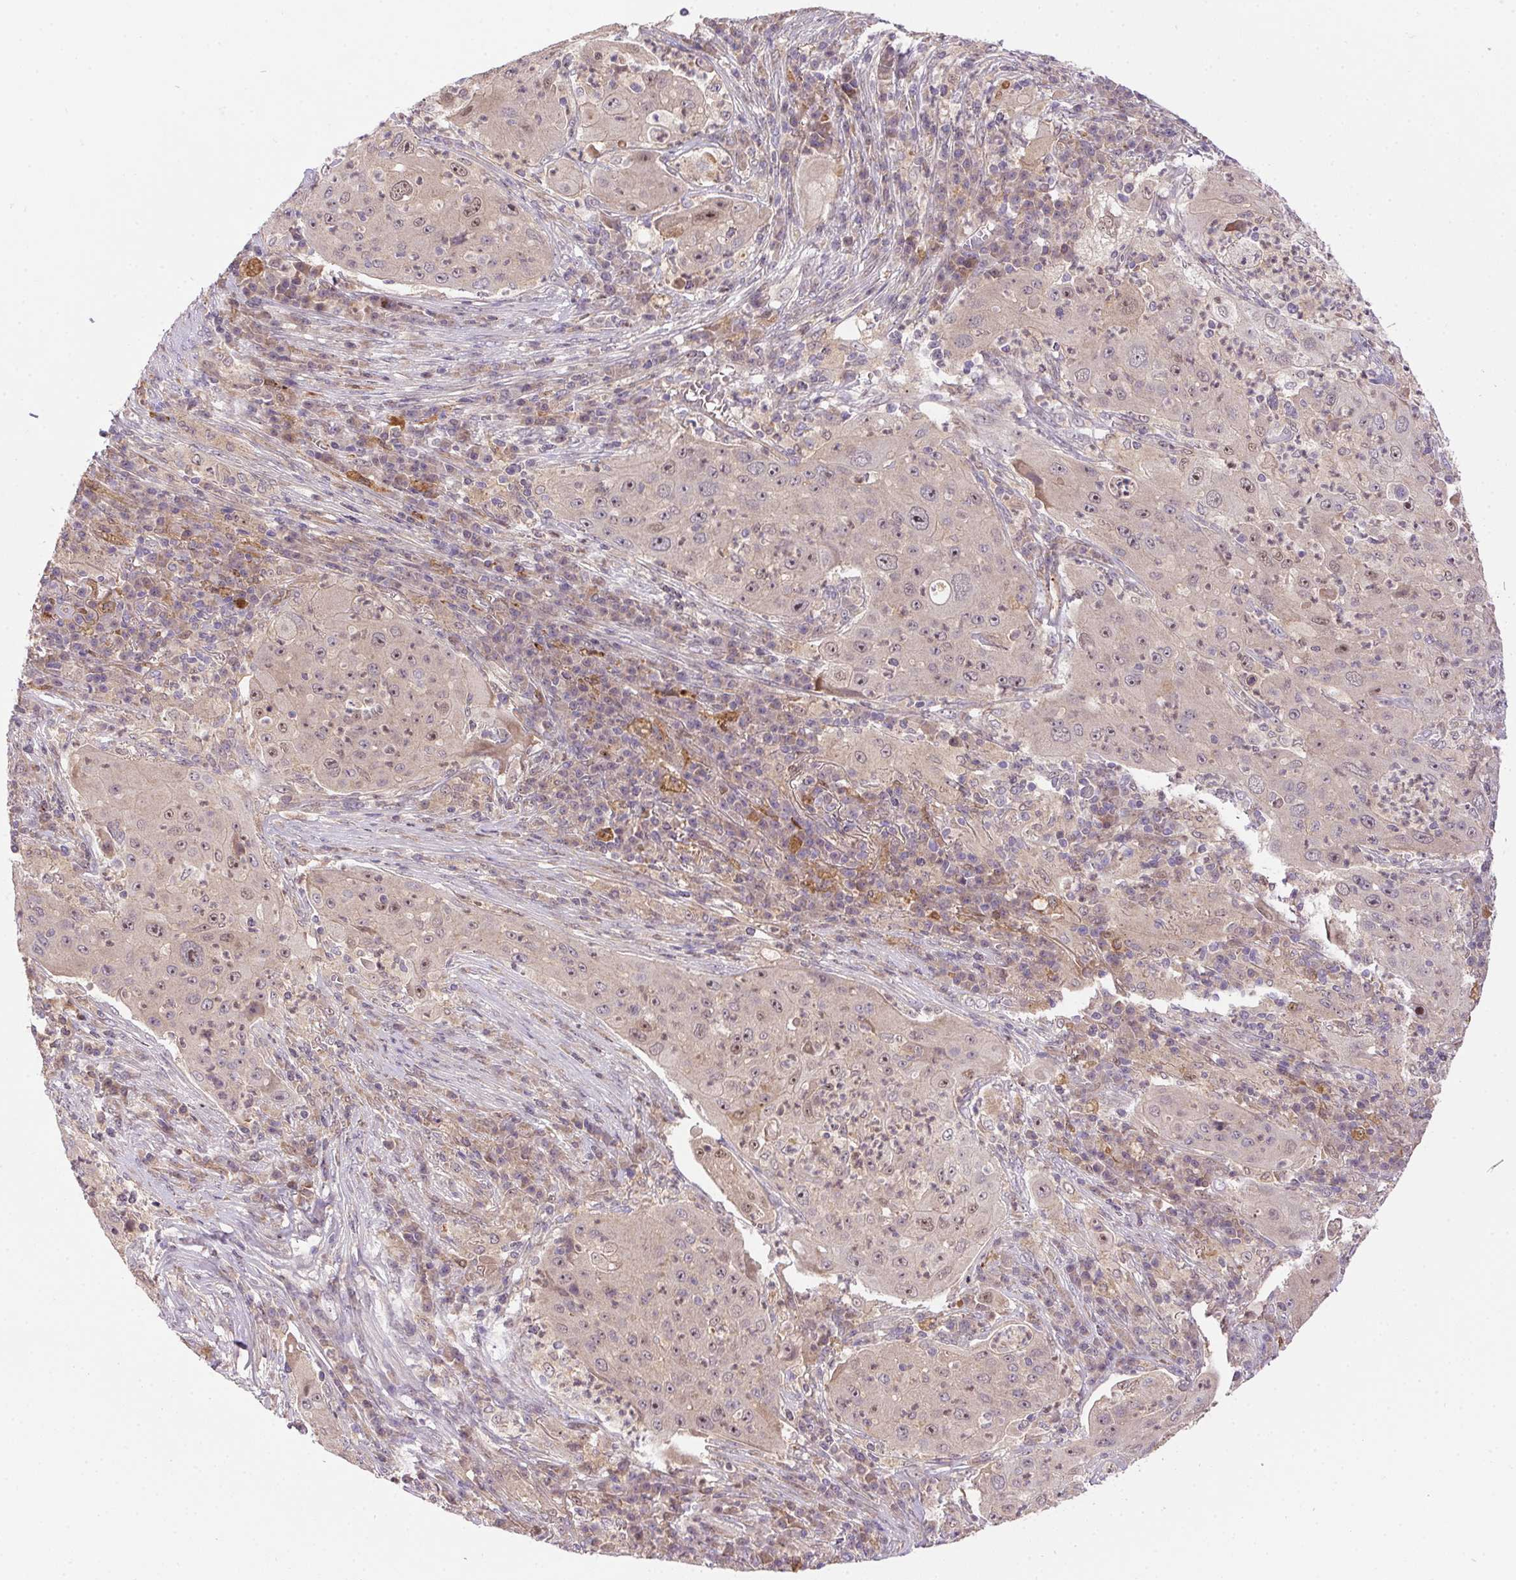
{"staining": {"intensity": "weak", "quantity": "<25%", "location": "nuclear"}, "tissue": "lung cancer", "cell_type": "Tumor cells", "image_type": "cancer", "snomed": [{"axis": "morphology", "description": "Squamous cell carcinoma, NOS"}, {"axis": "topography", "description": "Lung"}], "caption": "High magnification brightfield microscopy of lung squamous cell carcinoma stained with DAB (brown) and counterstained with hematoxylin (blue): tumor cells show no significant expression.", "gene": "NUDT16", "patient": {"sex": "female", "age": 59}}